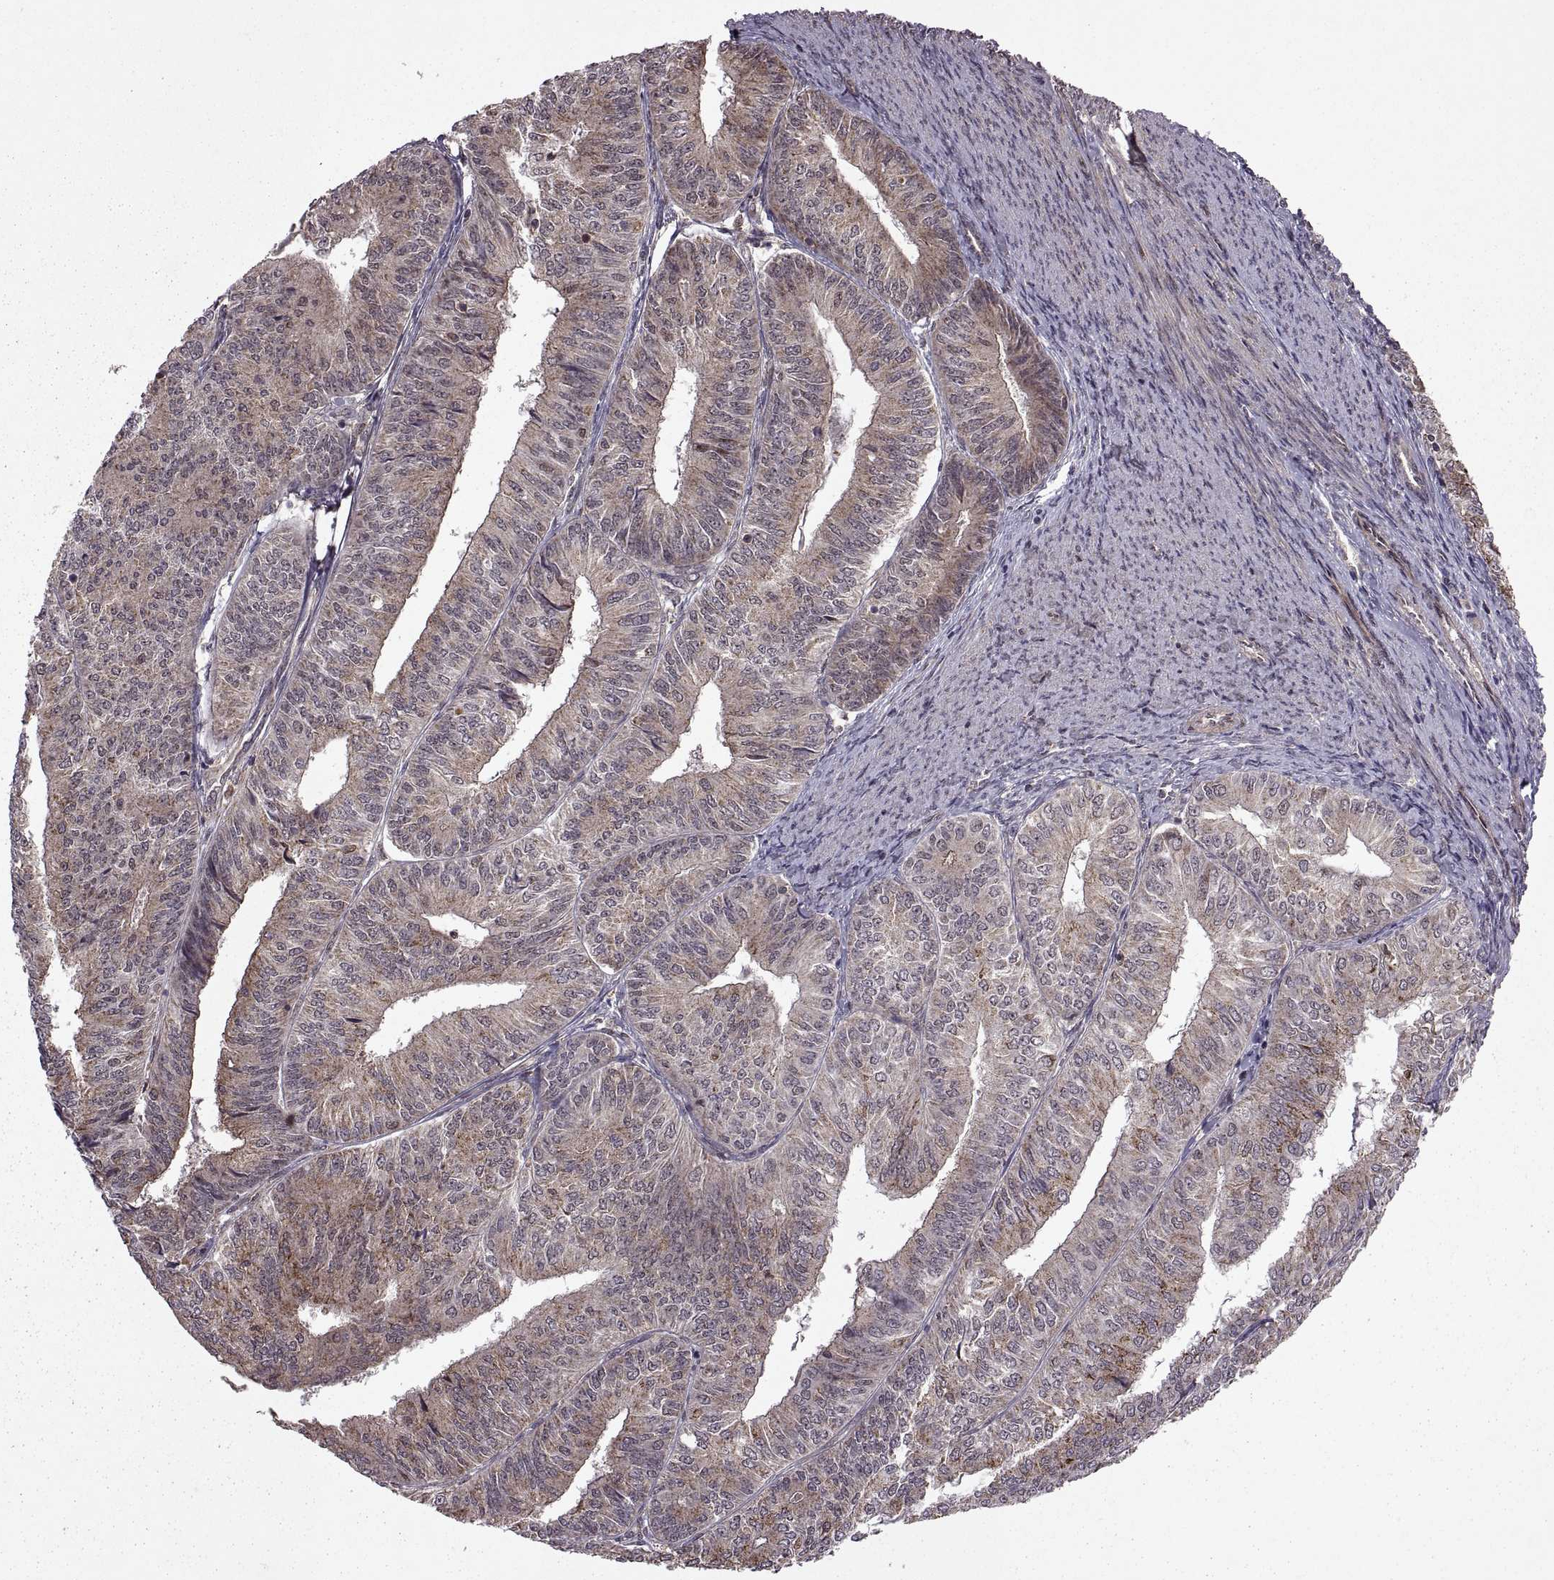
{"staining": {"intensity": "weak", "quantity": "25%-75%", "location": "cytoplasmic/membranous"}, "tissue": "endometrial cancer", "cell_type": "Tumor cells", "image_type": "cancer", "snomed": [{"axis": "morphology", "description": "Adenocarcinoma, NOS"}, {"axis": "topography", "description": "Endometrium"}], "caption": "Endometrial adenocarcinoma stained with DAB IHC demonstrates low levels of weak cytoplasmic/membranous expression in about 25%-75% of tumor cells.", "gene": "PTOV1", "patient": {"sex": "female", "age": 58}}